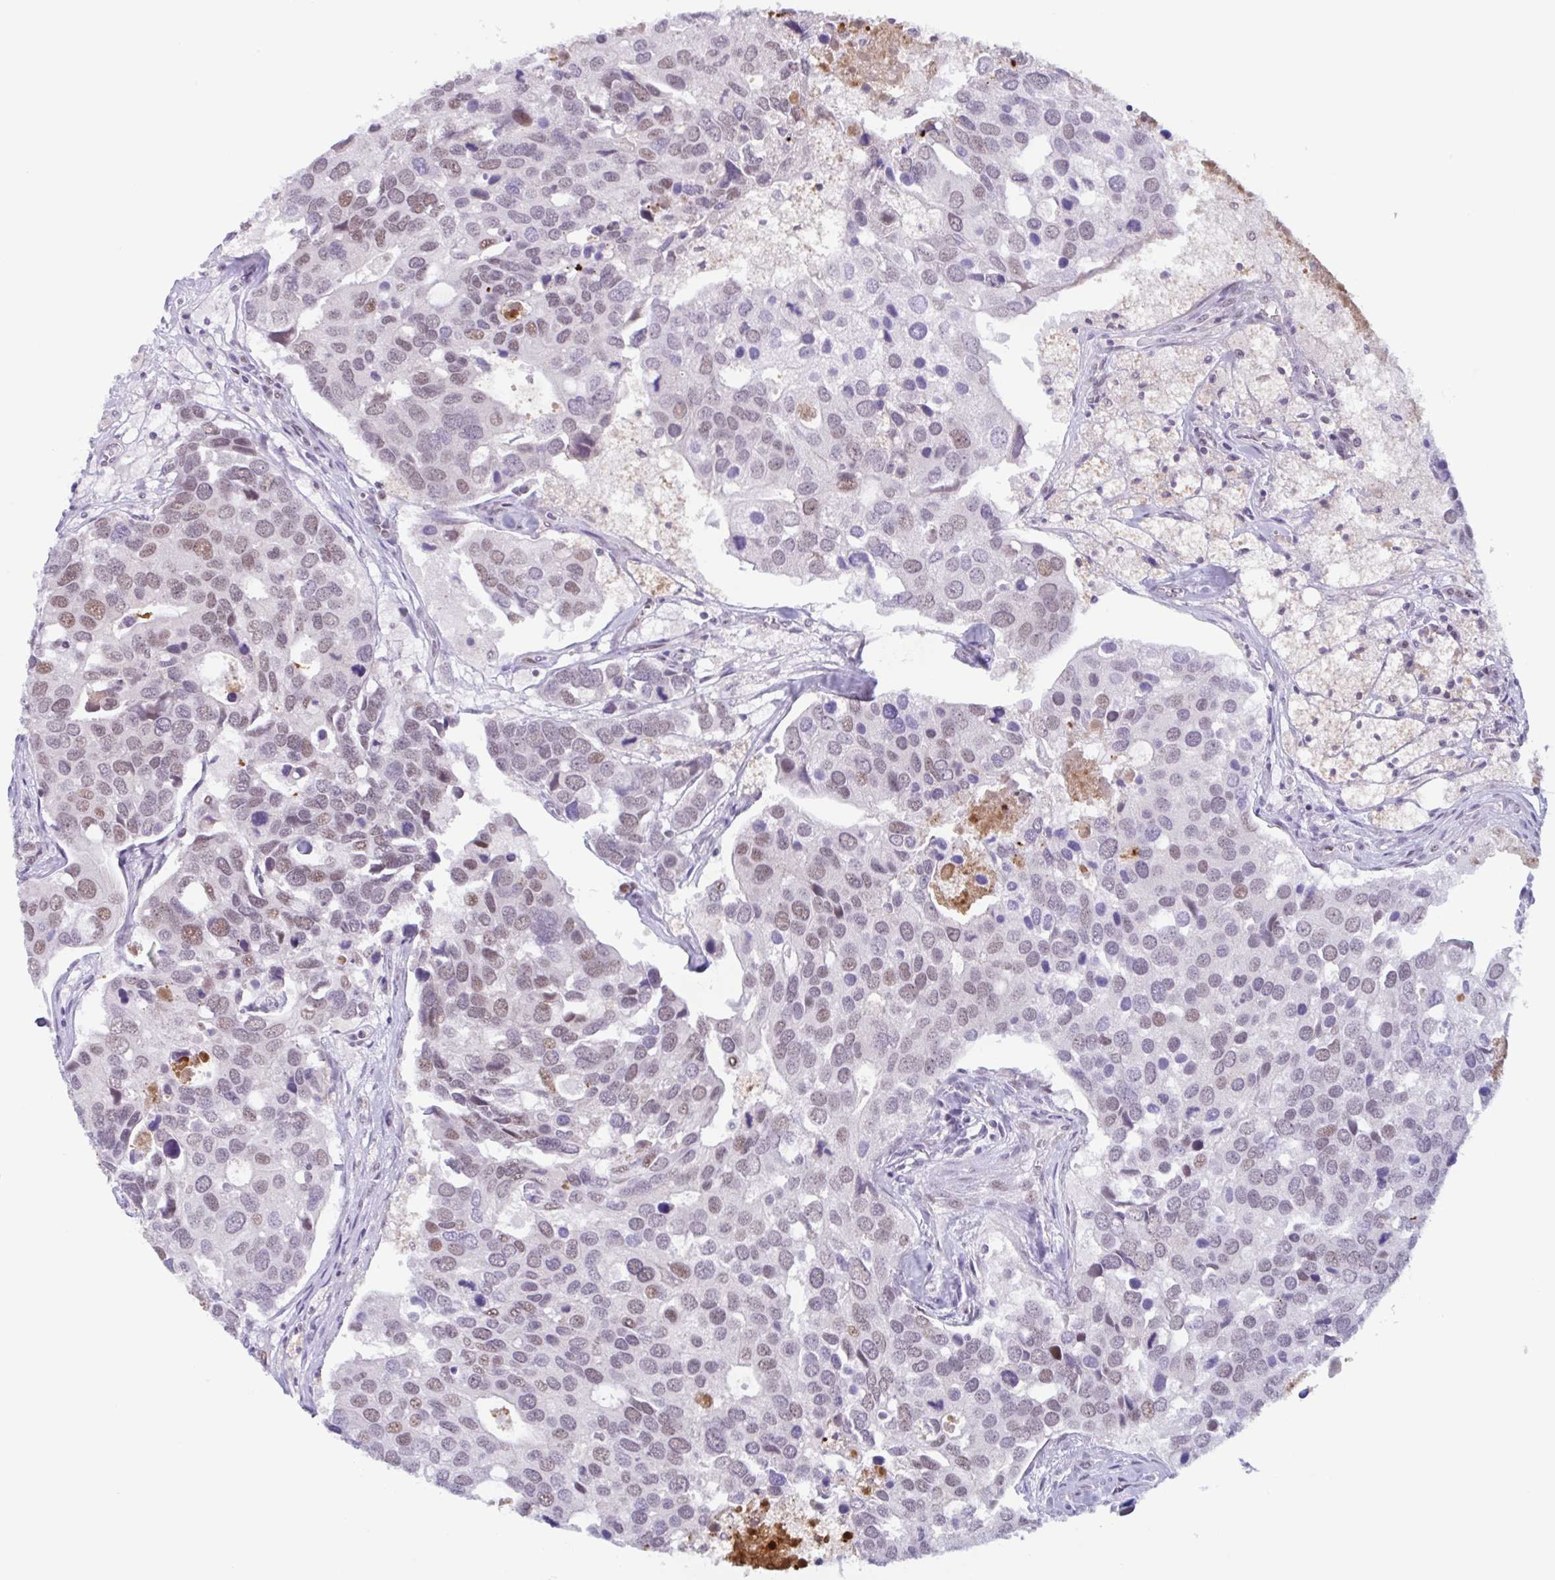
{"staining": {"intensity": "moderate", "quantity": "25%-75%", "location": "nuclear"}, "tissue": "breast cancer", "cell_type": "Tumor cells", "image_type": "cancer", "snomed": [{"axis": "morphology", "description": "Duct carcinoma"}, {"axis": "topography", "description": "Breast"}], "caption": "A histopathology image showing moderate nuclear expression in approximately 25%-75% of tumor cells in breast cancer, as visualized by brown immunohistochemical staining.", "gene": "PLG", "patient": {"sex": "female", "age": 83}}